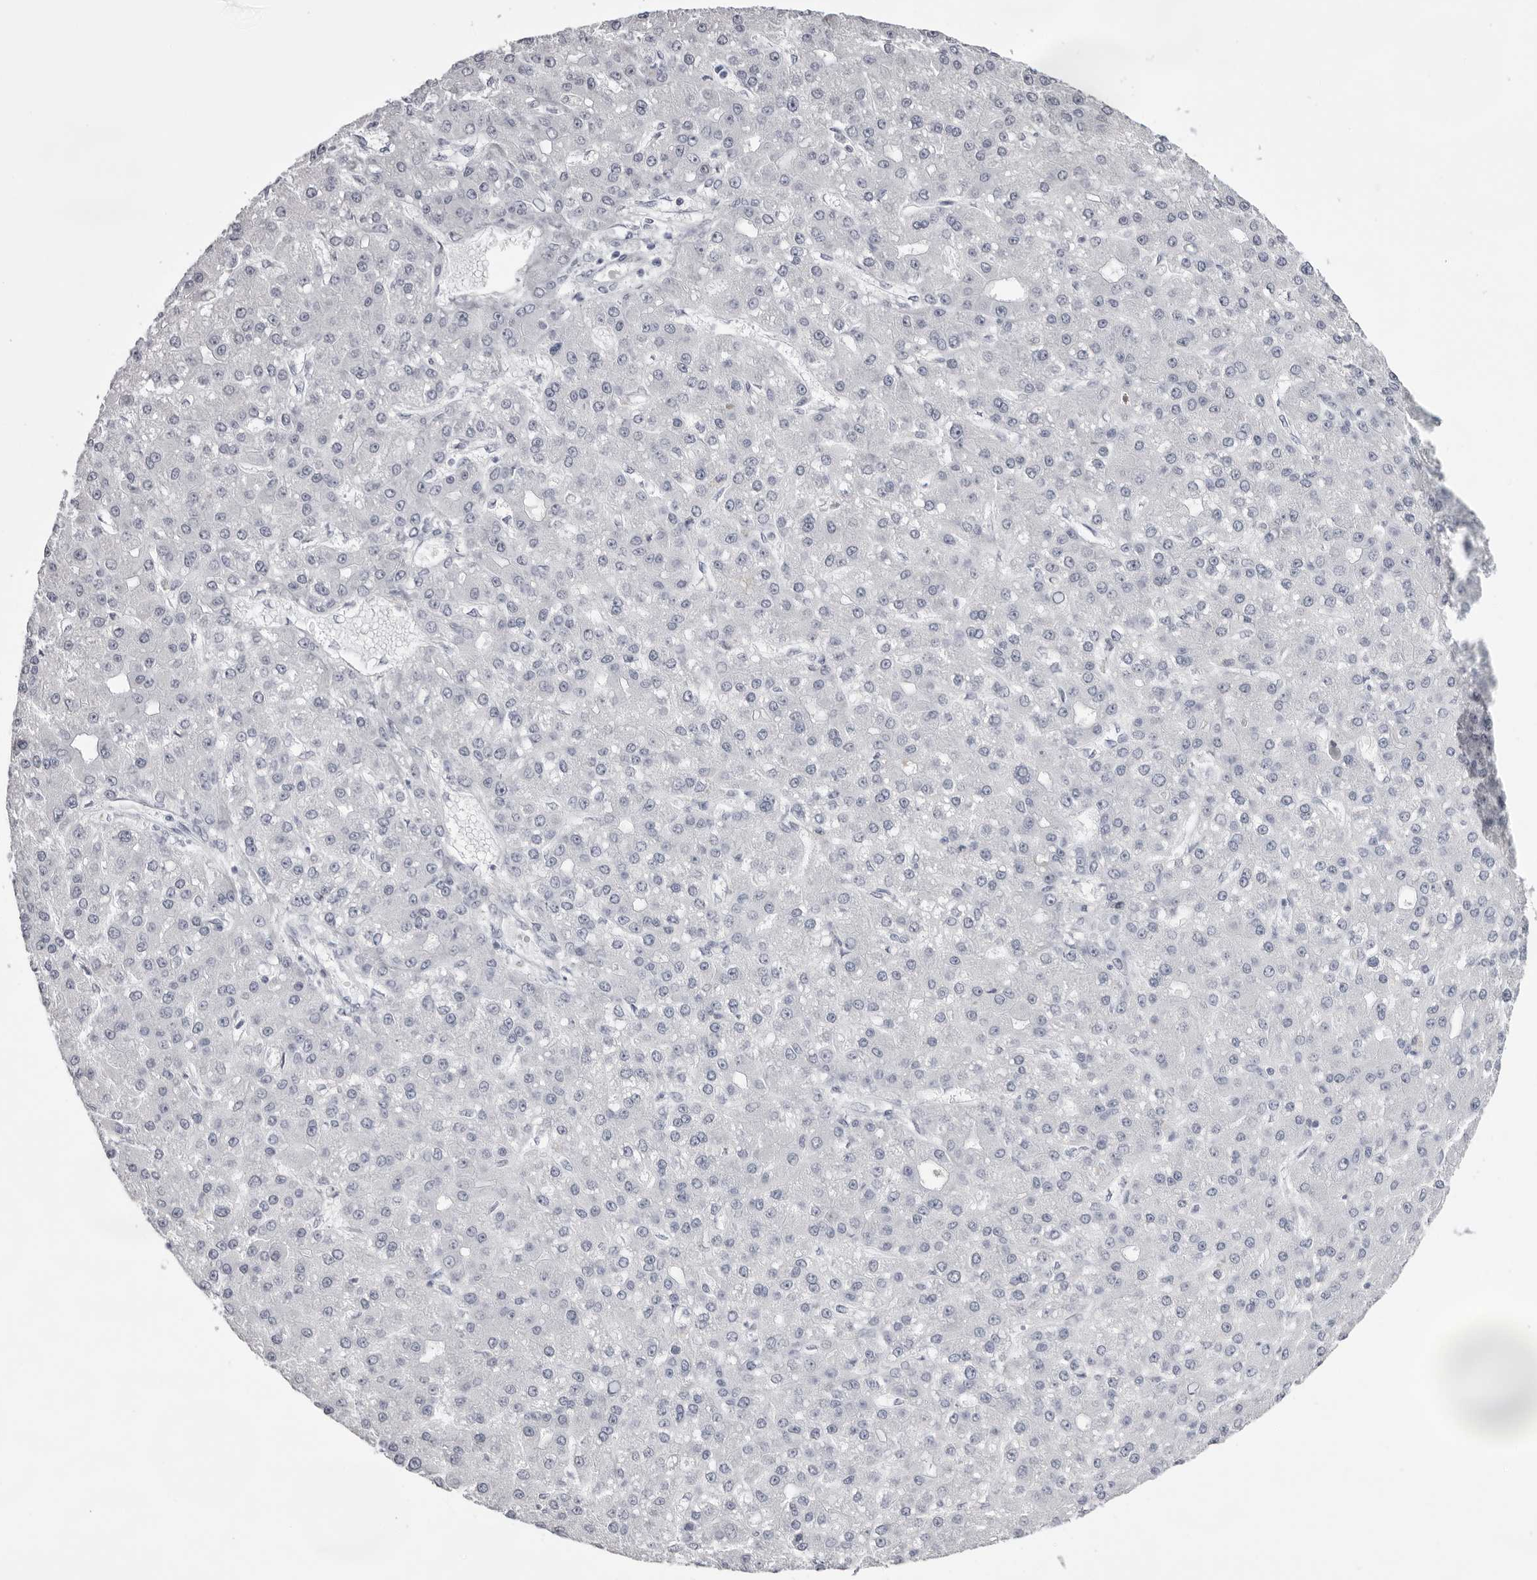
{"staining": {"intensity": "negative", "quantity": "none", "location": "none"}, "tissue": "liver cancer", "cell_type": "Tumor cells", "image_type": "cancer", "snomed": [{"axis": "morphology", "description": "Carcinoma, Hepatocellular, NOS"}, {"axis": "topography", "description": "Liver"}], "caption": "Tumor cells are negative for protein expression in human liver cancer (hepatocellular carcinoma).", "gene": "TMOD4", "patient": {"sex": "male", "age": 67}}